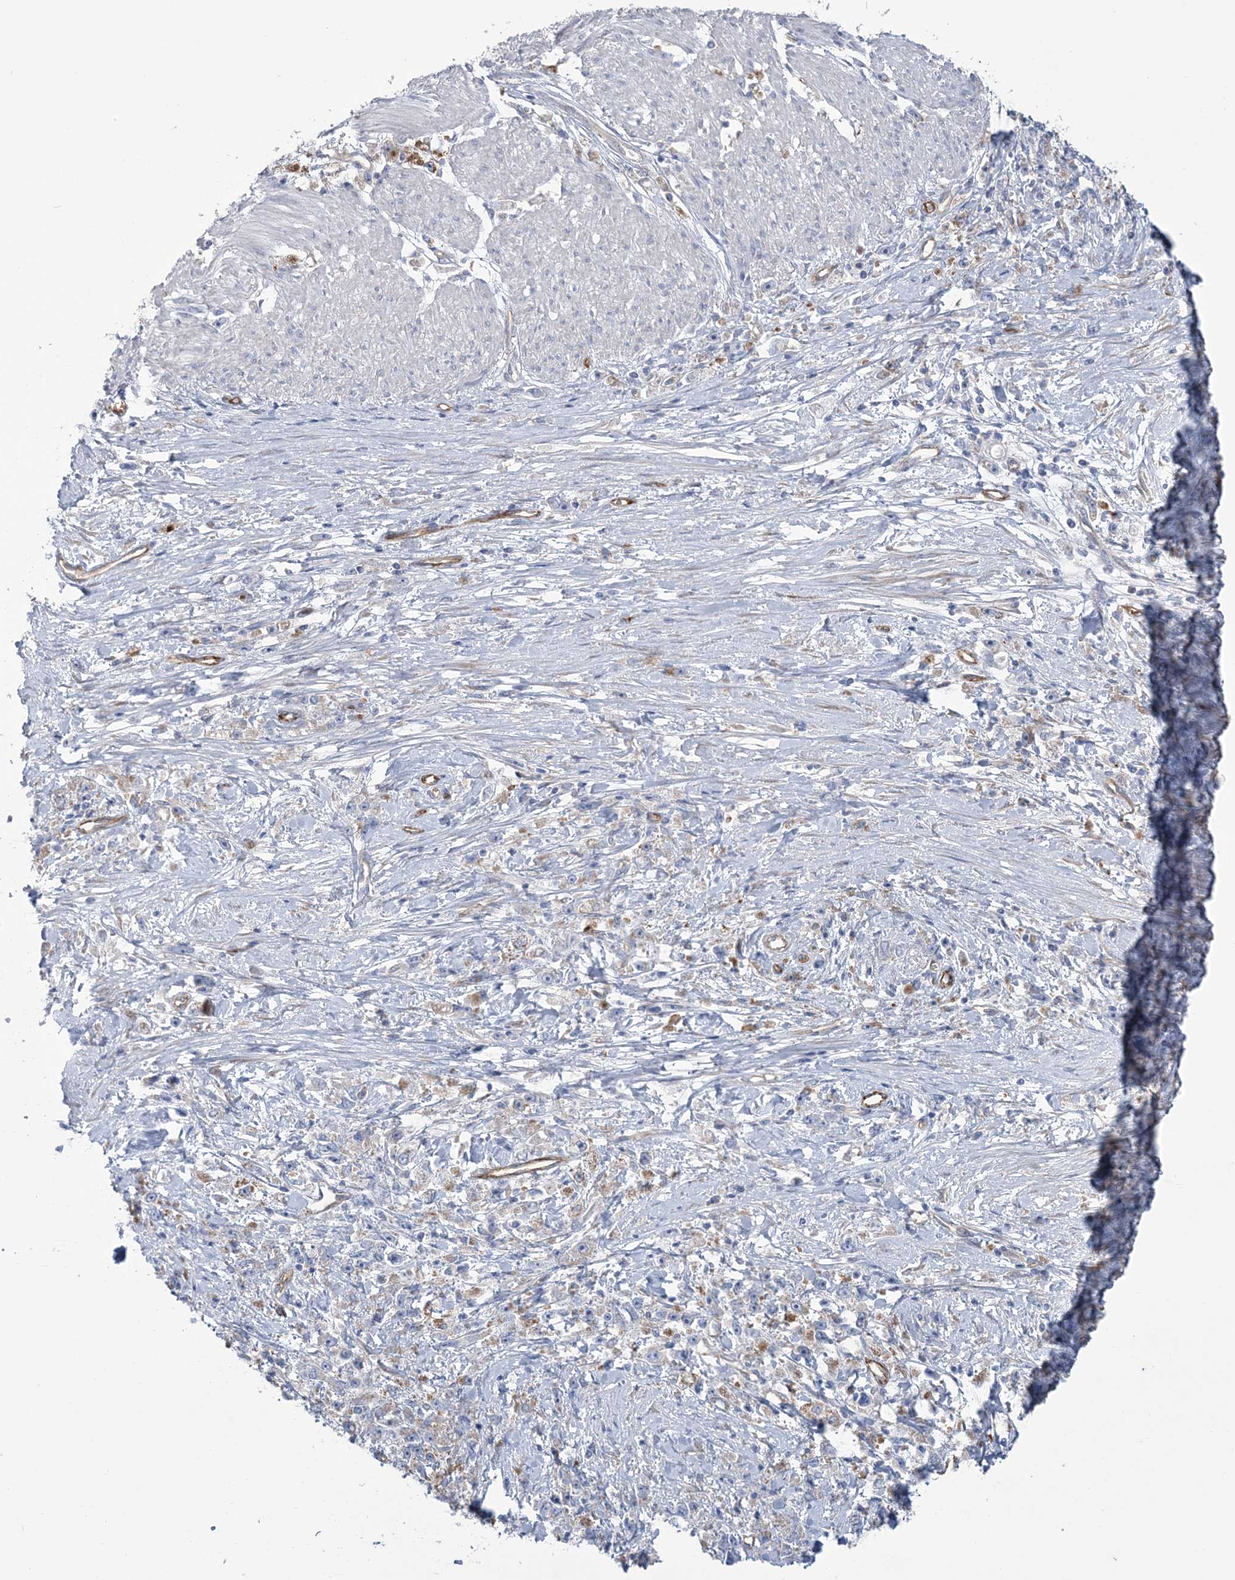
{"staining": {"intensity": "negative", "quantity": "none", "location": "none"}, "tissue": "stomach cancer", "cell_type": "Tumor cells", "image_type": "cancer", "snomed": [{"axis": "morphology", "description": "Adenocarcinoma, NOS"}, {"axis": "topography", "description": "Stomach"}], "caption": "Protein analysis of stomach cancer displays no significant staining in tumor cells.", "gene": "RAB11FIP5", "patient": {"sex": "female", "age": 59}}